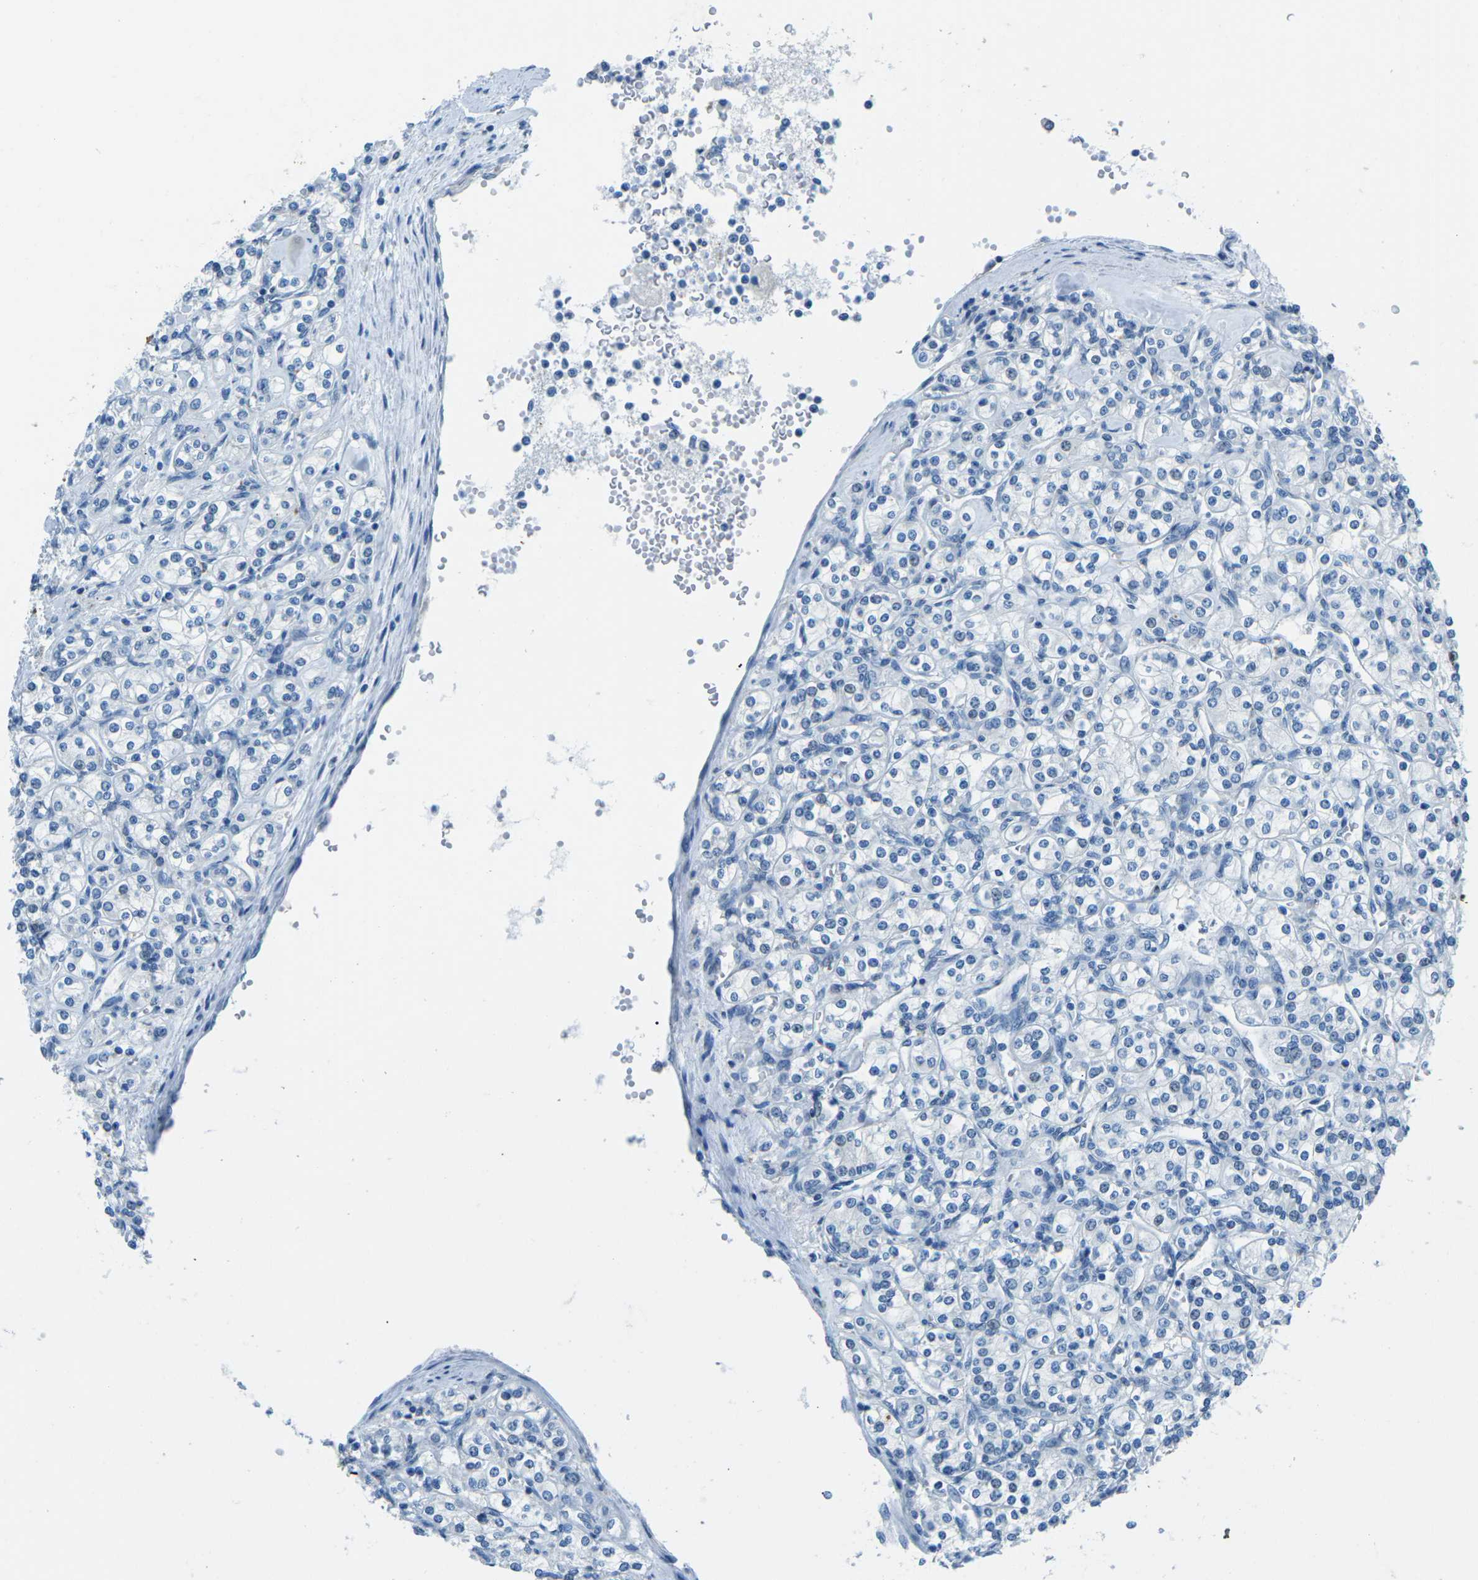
{"staining": {"intensity": "negative", "quantity": "none", "location": "none"}, "tissue": "renal cancer", "cell_type": "Tumor cells", "image_type": "cancer", "snomed": [{"axis": "morphology", "description": "Adenocarcinoma, NOS"}, {"axis": "topography", "description": "Kidney"}], "caption": "This is an immunohistochemistry (IHC) micrograph of human adenocarcinoma (renal). There is no staining in tumor cells.", "gene": "MYH8", "patient": {"sex": "male", "age": 77}}